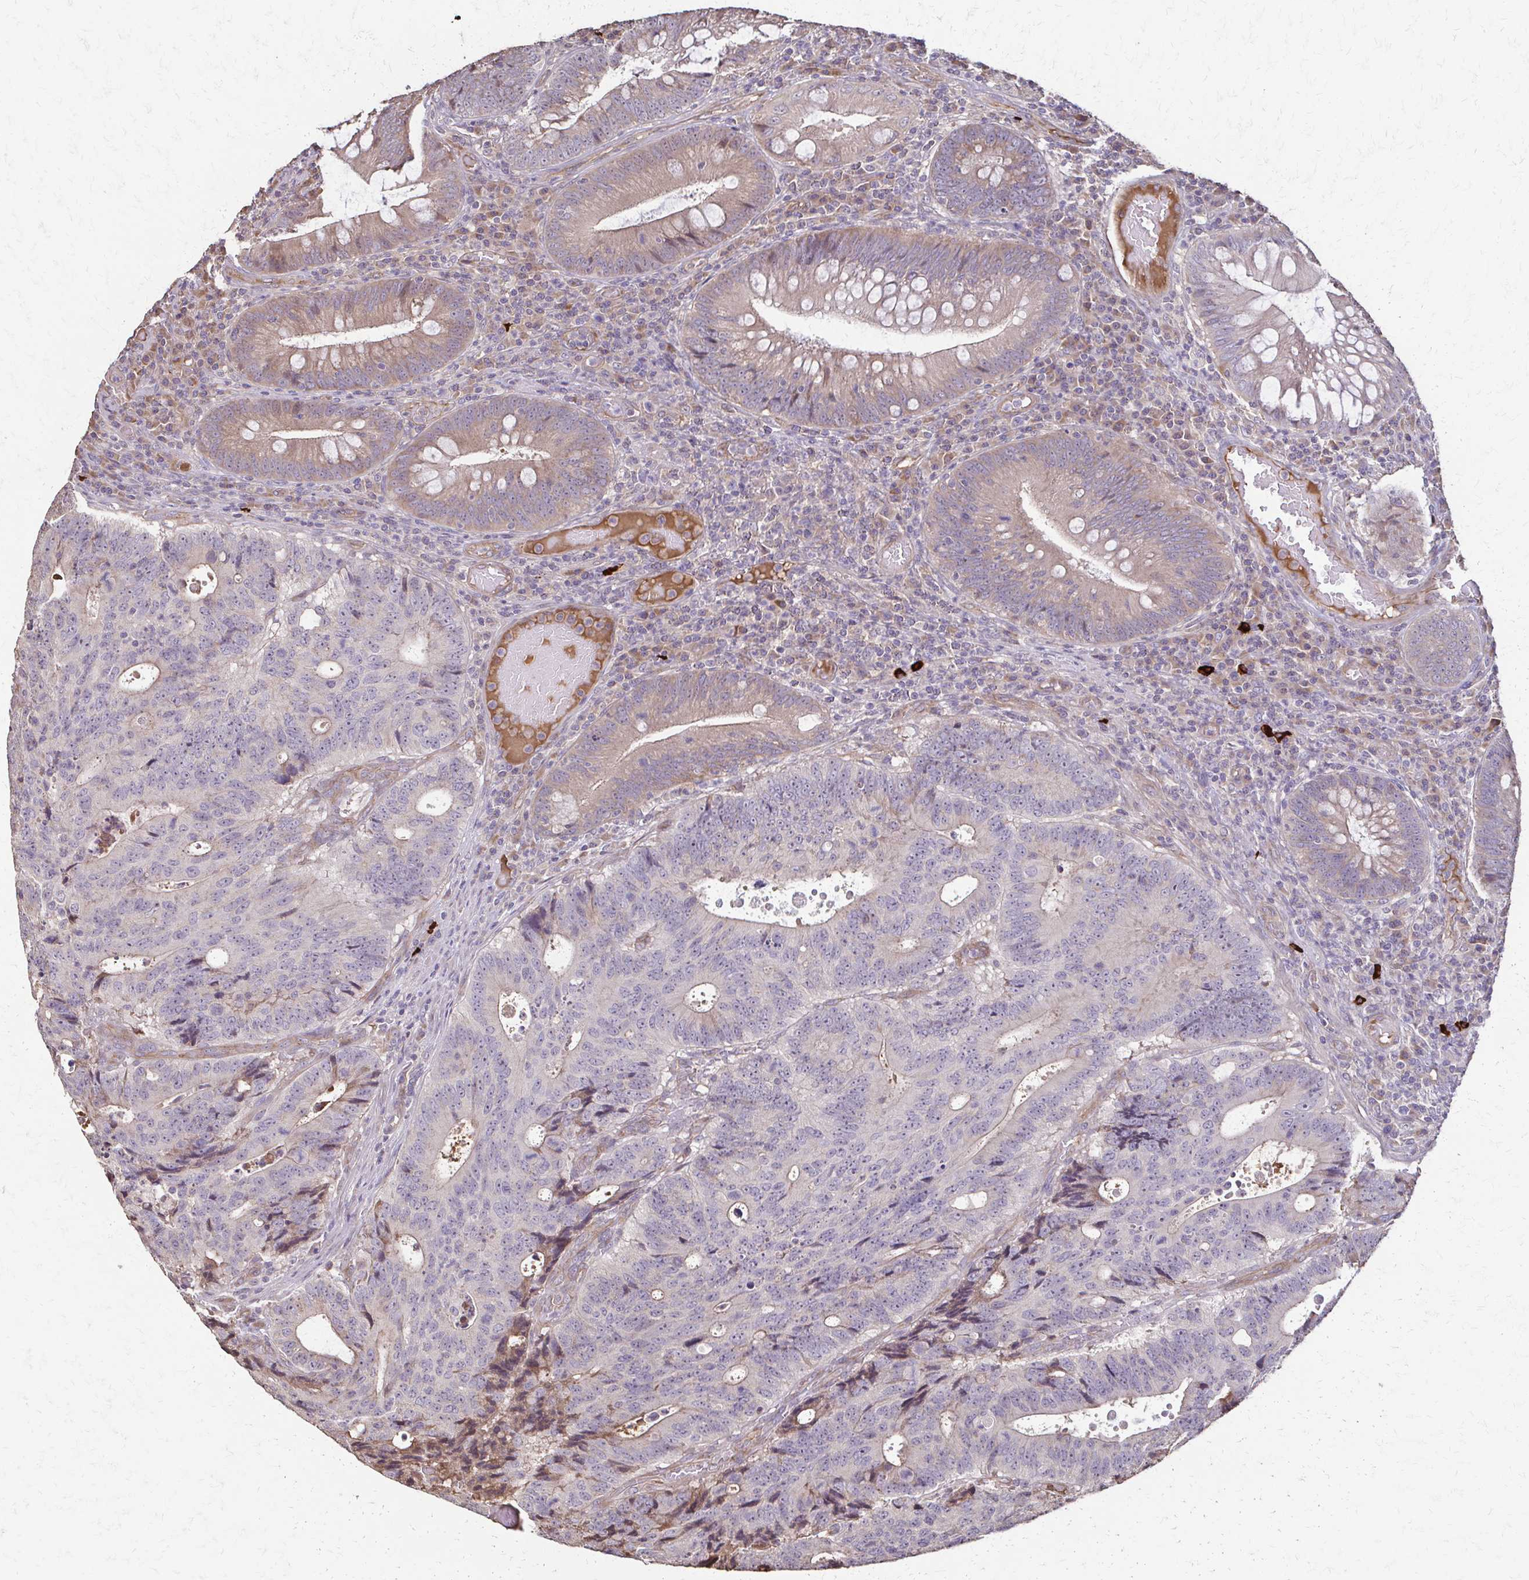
{"staining": {"intensity": "negative", "quantity": "none", "location": "none"}, "tissue": "colorectal cancer", "cell_type": "Tumor cells", "image_type": "cancer", "snomed": [{"axis": "morphology", "description": "Adenocarcinoma, NOS"}, {"axis": "topography", "description": "Colon"}], "caption": "High power microscopy photomicrograph of an immunohistochemistry histopathology image of adenocarcinoma (colorectal), revealing no significant positivity in tumor cells.", "gene": "IL18BP", "patient": {"sex": "male", "age": 62}}